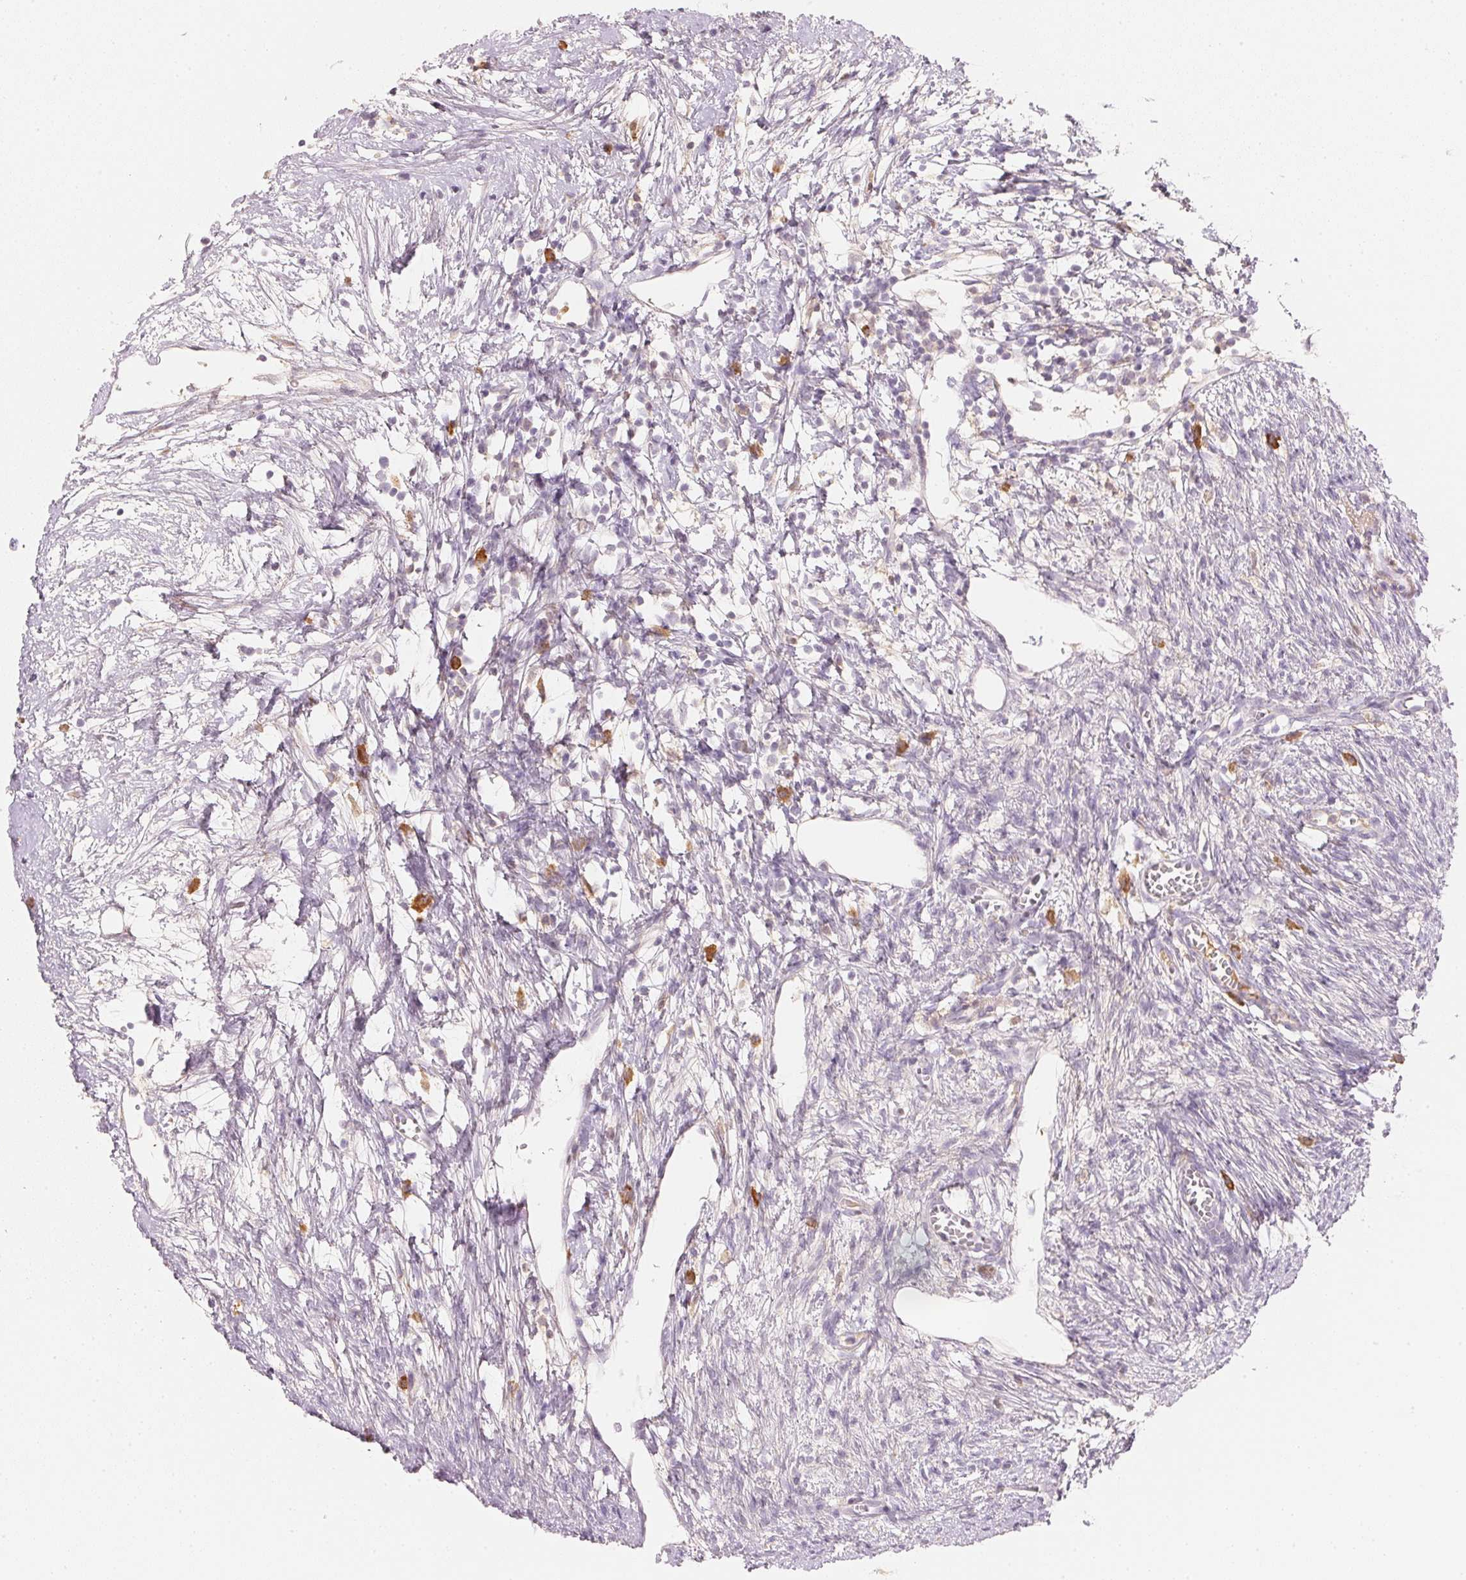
{"staining": {"intensity": "weak", "quantity": "<25%", "location": "cytoplasmic/membranous"}, "tissue": "ovary", "cell_type": "Follicle cells", "image_type": "normal", "snomed": [{"axis": "morphology", "description": "Normal tissue, NOS"}, {"axis": "topography", "description": "Ovary"}], "caption": "The photomicrograph reveals no staining of follicle cells in benign ovary.", "gene": "RMDN2", "patient": {"sex": "female", "age": 41}}